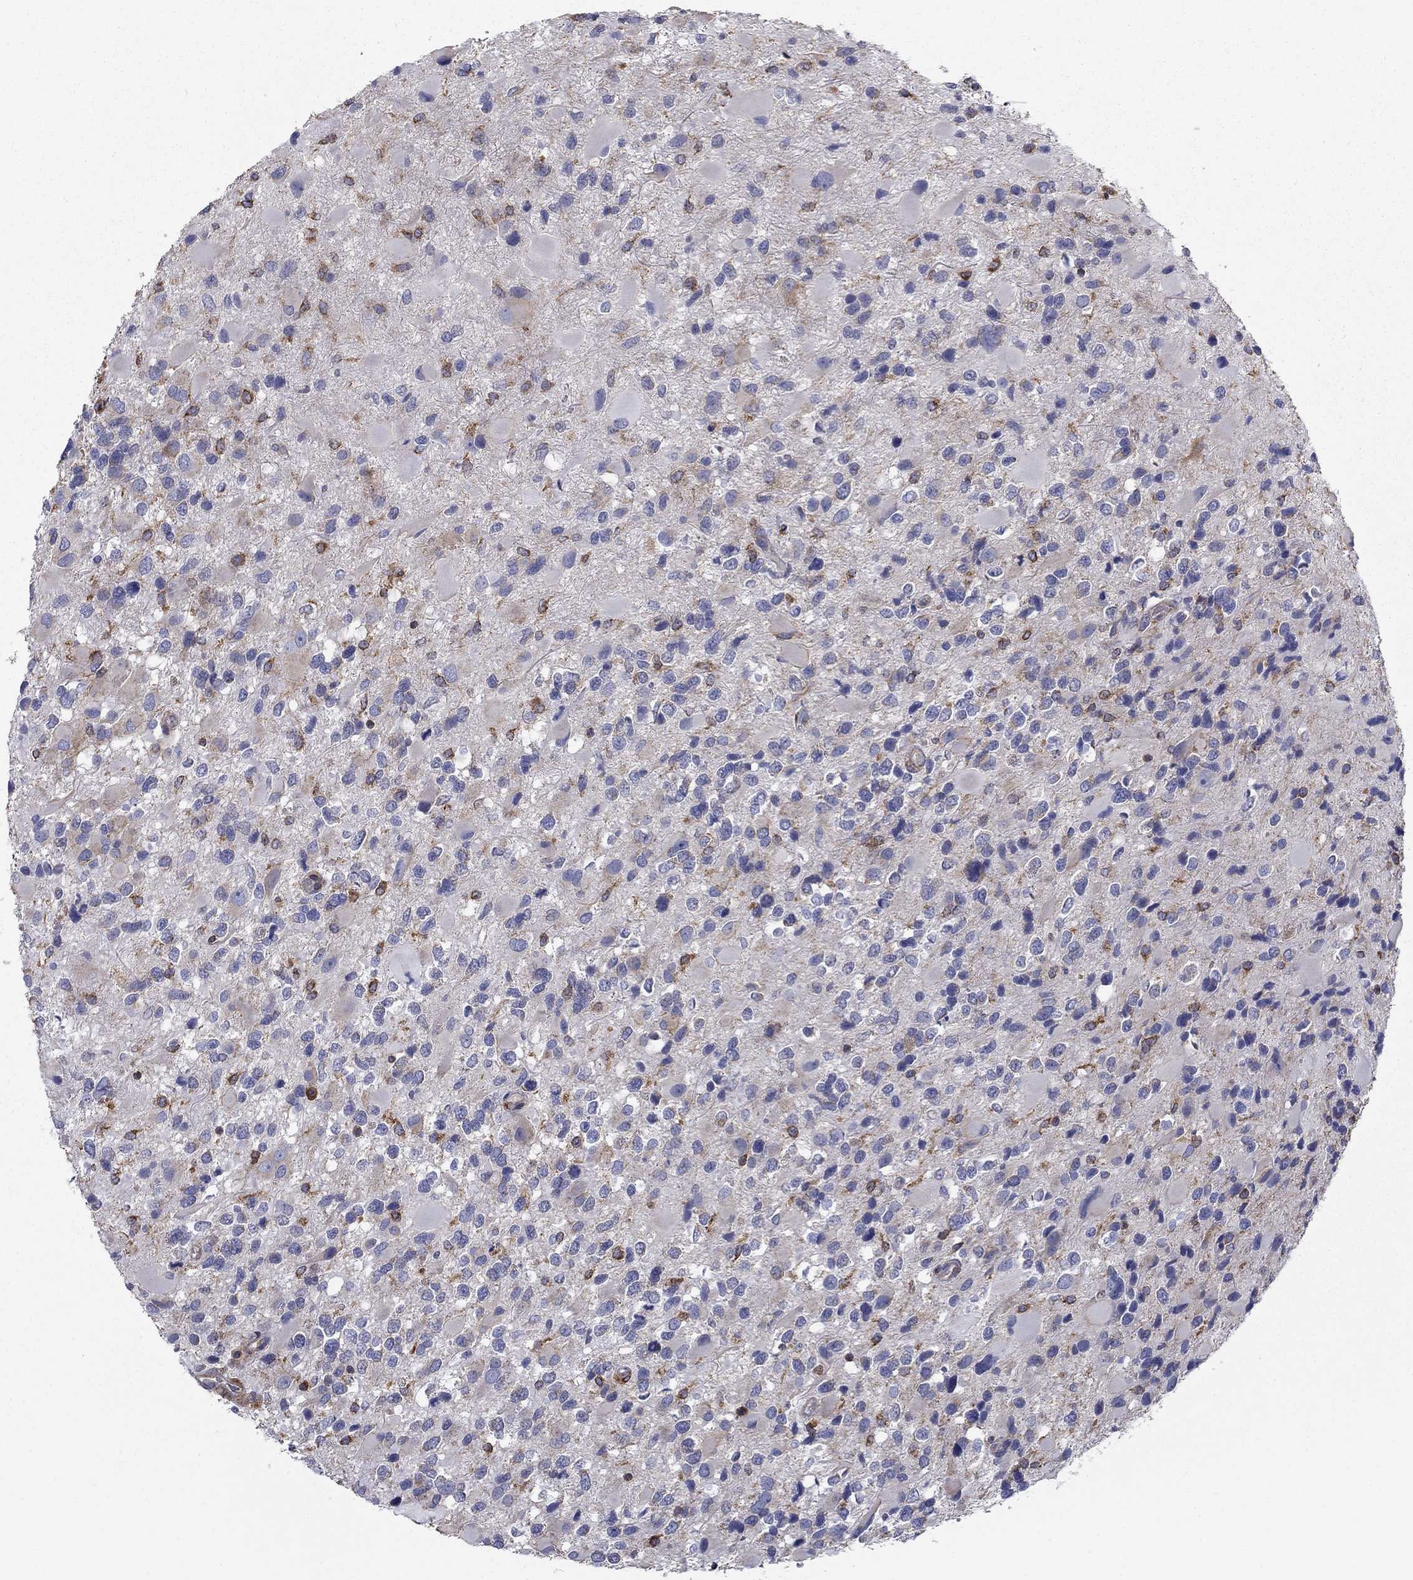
{"staining": {"intensity": "strong", "quantity": "<25%", "location": "cytoplasmic/membranous"}, "tissue": "glioma", "cell_type": "Tumor cells", "image_type": "cancer", "snomed": [{"axis": "morphology", "description": "Glioma, malignant, Low grade"}, {"axis": "topography", "description": "Brain"}], "caption": "There is medium levels of strong cytoplasmic/membranous positivity in tumor cells of glioma, as demonstrated by immunohistochemical staining (brown color).", "gene": "NME5", "patient": {"sex": "female", "age": 32}}